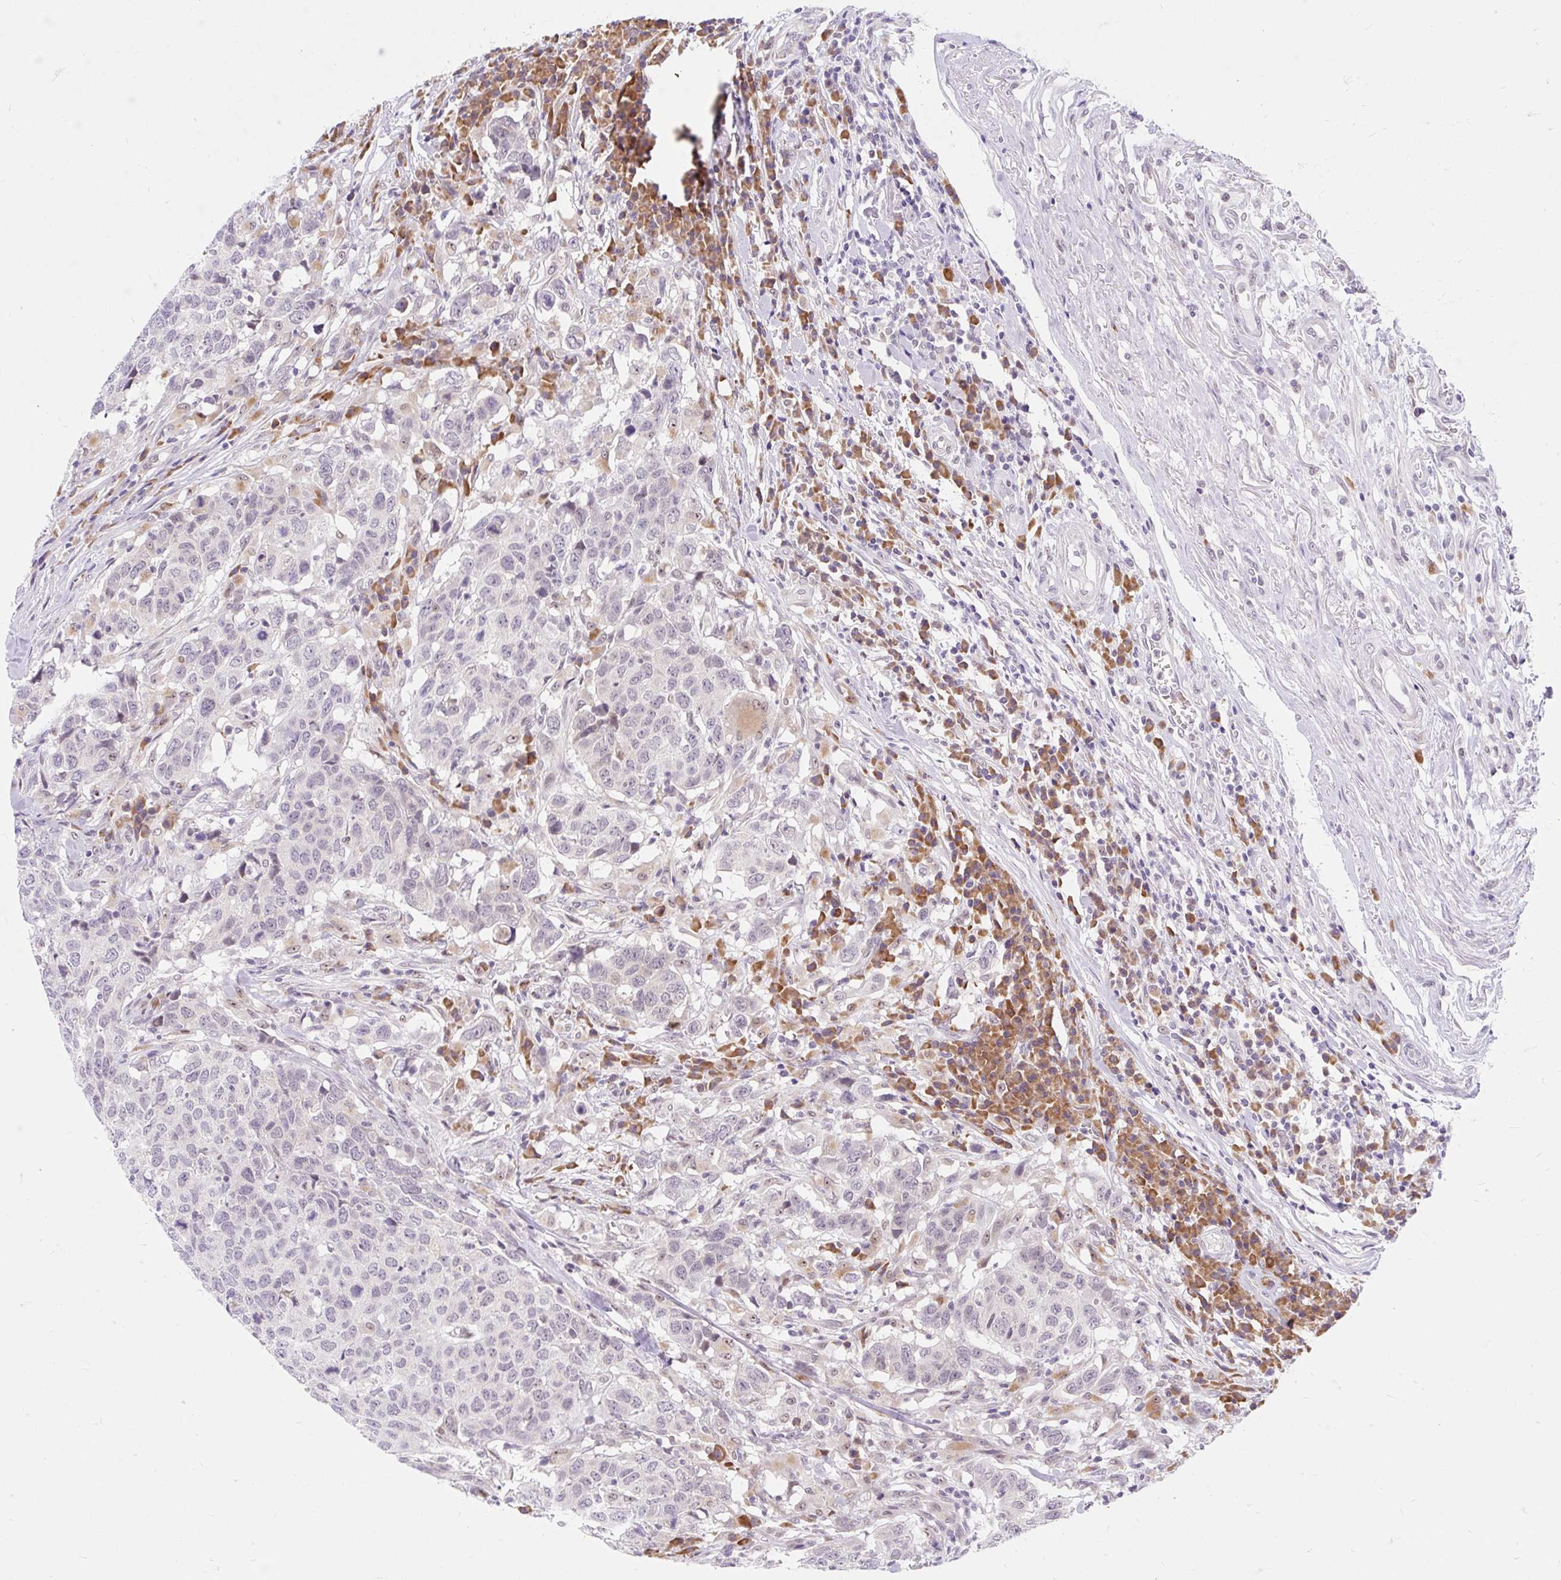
{"staining": {"intensity": "negative", "quantity": "none", "location": "none"}, "tissue": "head and neck cancer", "cell_type": "Tumor cells", "image_type": "cancer", "snomed": [{"axis": "morphology", "description": "Normal tissue, NOS"}, {"axis": "morphology", "description": "Squamous cell carcinoma, NOS"}, {"axis": "topography", "description": "Skeletal muscle"}, {"axis": "topography", "description": "Vascular tissue"}, {"axis": "topography", "description": "Peripheral nerve tissue"}, {"axis": "topography", "description": "Head-Neck"}], "caption": "An immunohistochemistry (IHC) photomicrograph of head and neck cancer is shown. There is no staining in tumor cells of head and neck cancer.", "gene": "SRSF10", "patient": {"sex": "male", "age": 66}}